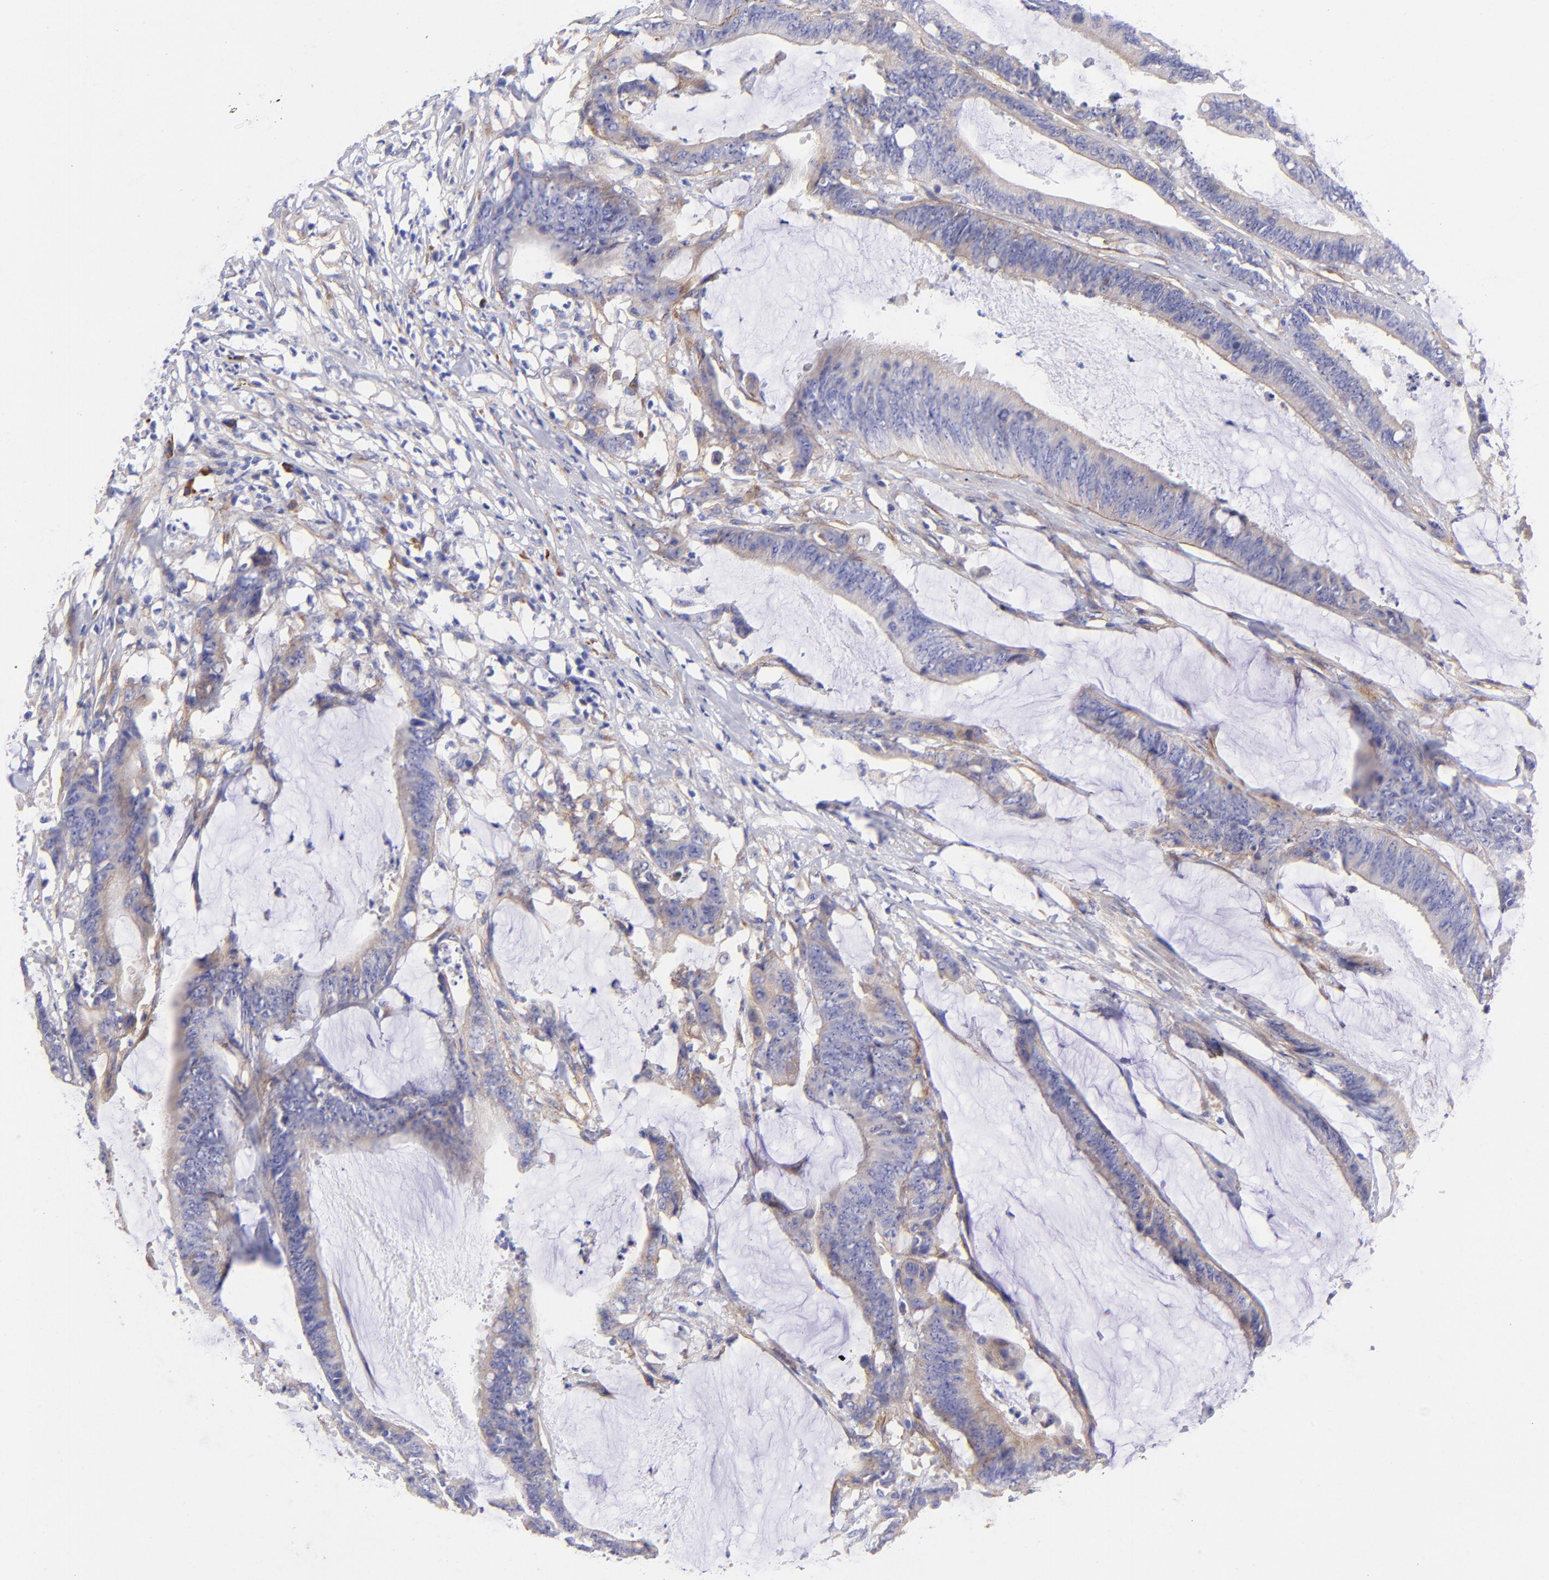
{"staining": {"intensity": "weak", "quantity": "25%-75%", "location": "cytoplasmic/membranous"}, "tissue": "colorectal cancer", "cell_type": "Tumor cells", "image_type": "cancer", "snomed": [{"axis": "morphology", "description": "Adenocarcinoma, NOS"}, {"axis": "topography", "description": "Rectum"}], "caption": "A brown stain highlights weak cytoplasmic/membranous expression of a protein in human colorectal cancer (adenocarcinoma) tumor cells.", "gene": "PPFIBP1", "patient": {"sex": "female", "age": 66}}